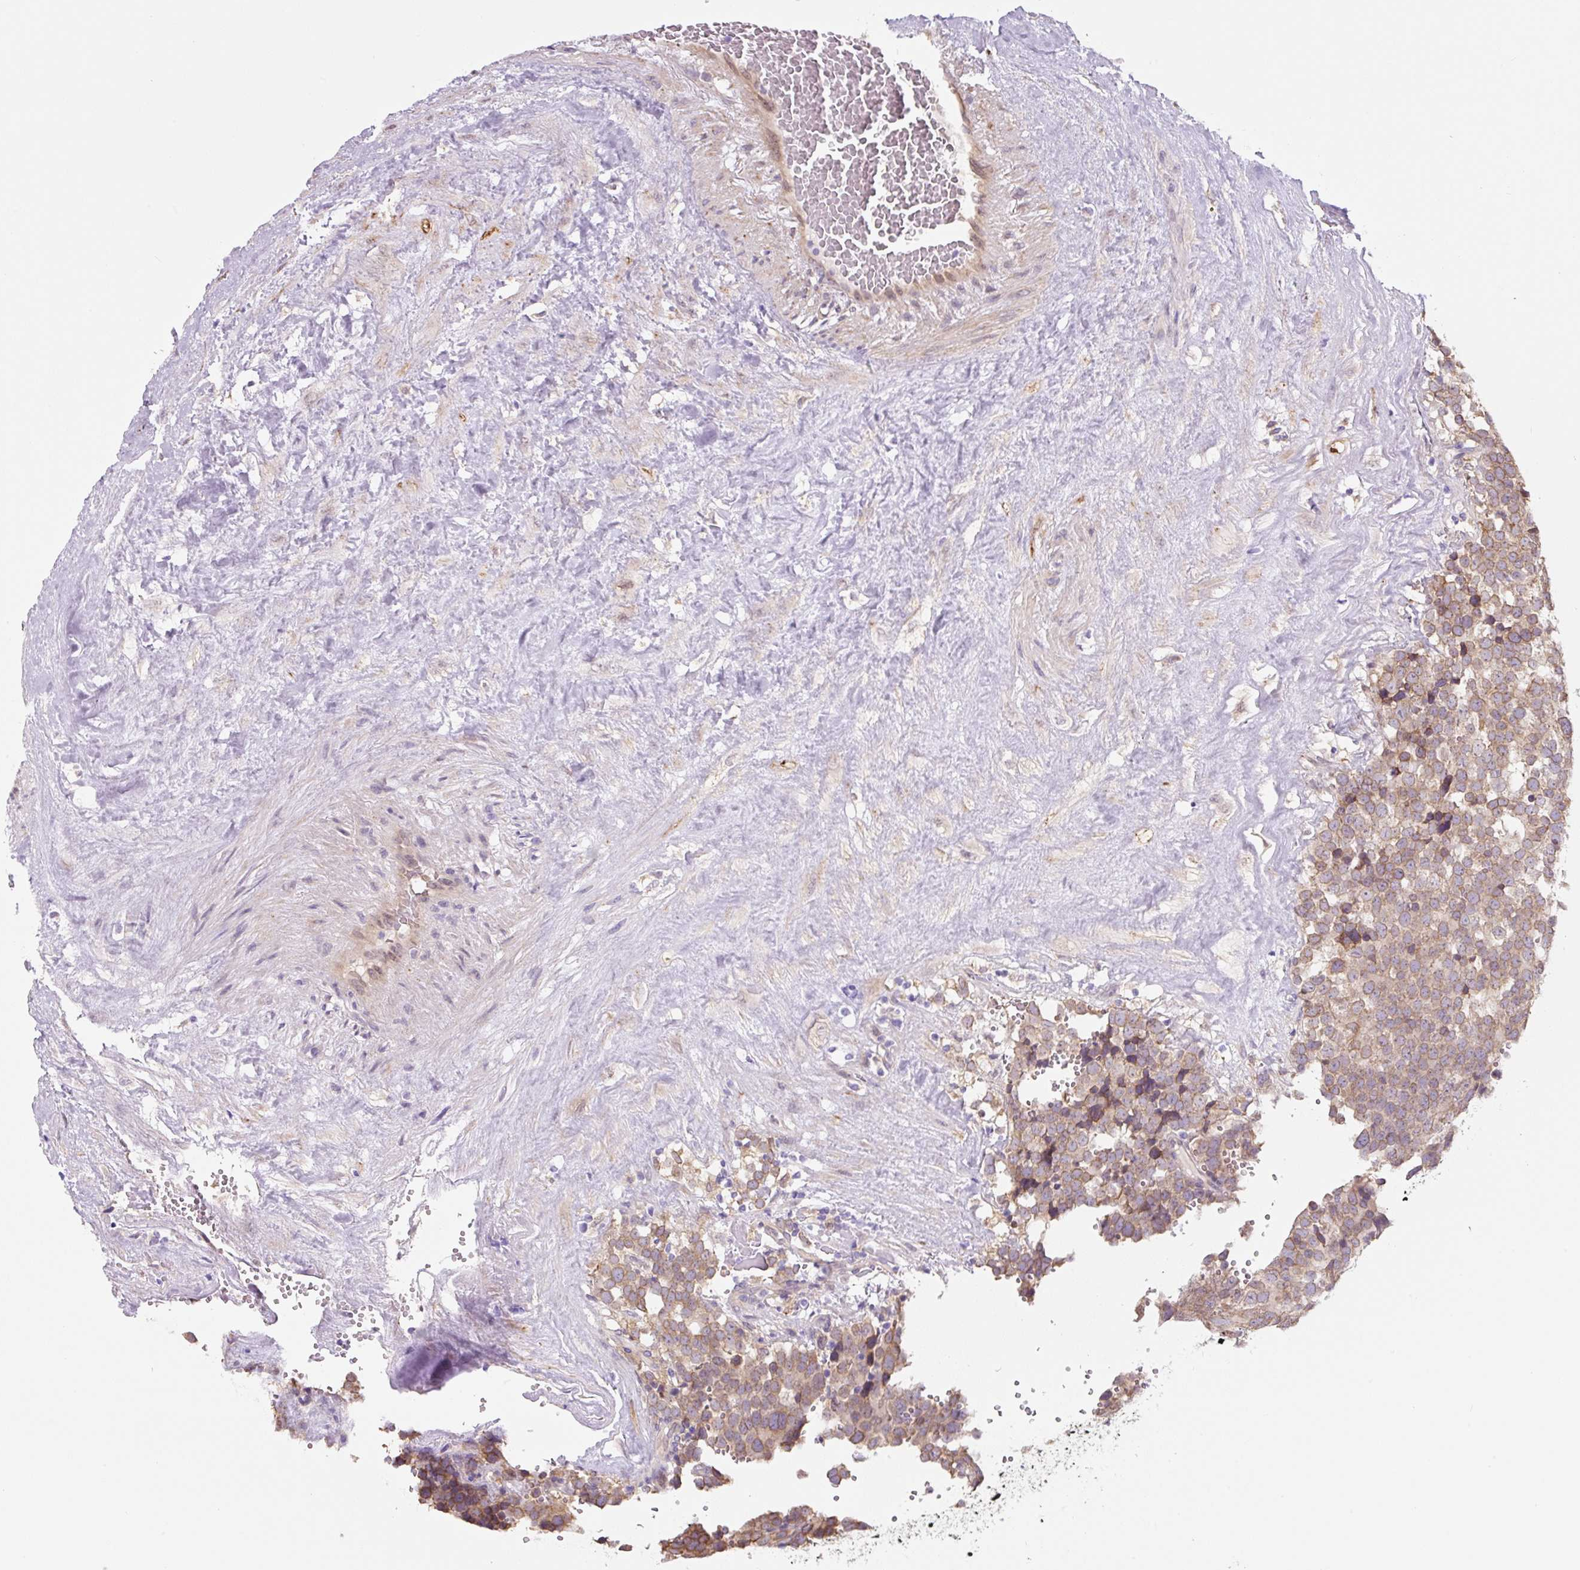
{"staining": {"intensity": "moderate", "quantity": ">75%", "location": "cytoplasmic/membranous"}, "tissue": "testis cancer", "cell_type": "Tumor cells", "image_type": "cancer", "snomed": [{"axis": "morphology", "description": "Seminoma, NOS"}, {"axis": "topography", "description": "Testis"}], "caption": "About >75% of tumor cells in human testis cancer reveal moderate cytoplasmic/membranous protein staining as visualized by brown immunohistochemical staining.", "gene": "ASRGL1", "patient": {"sex": "male", "age": 71}}